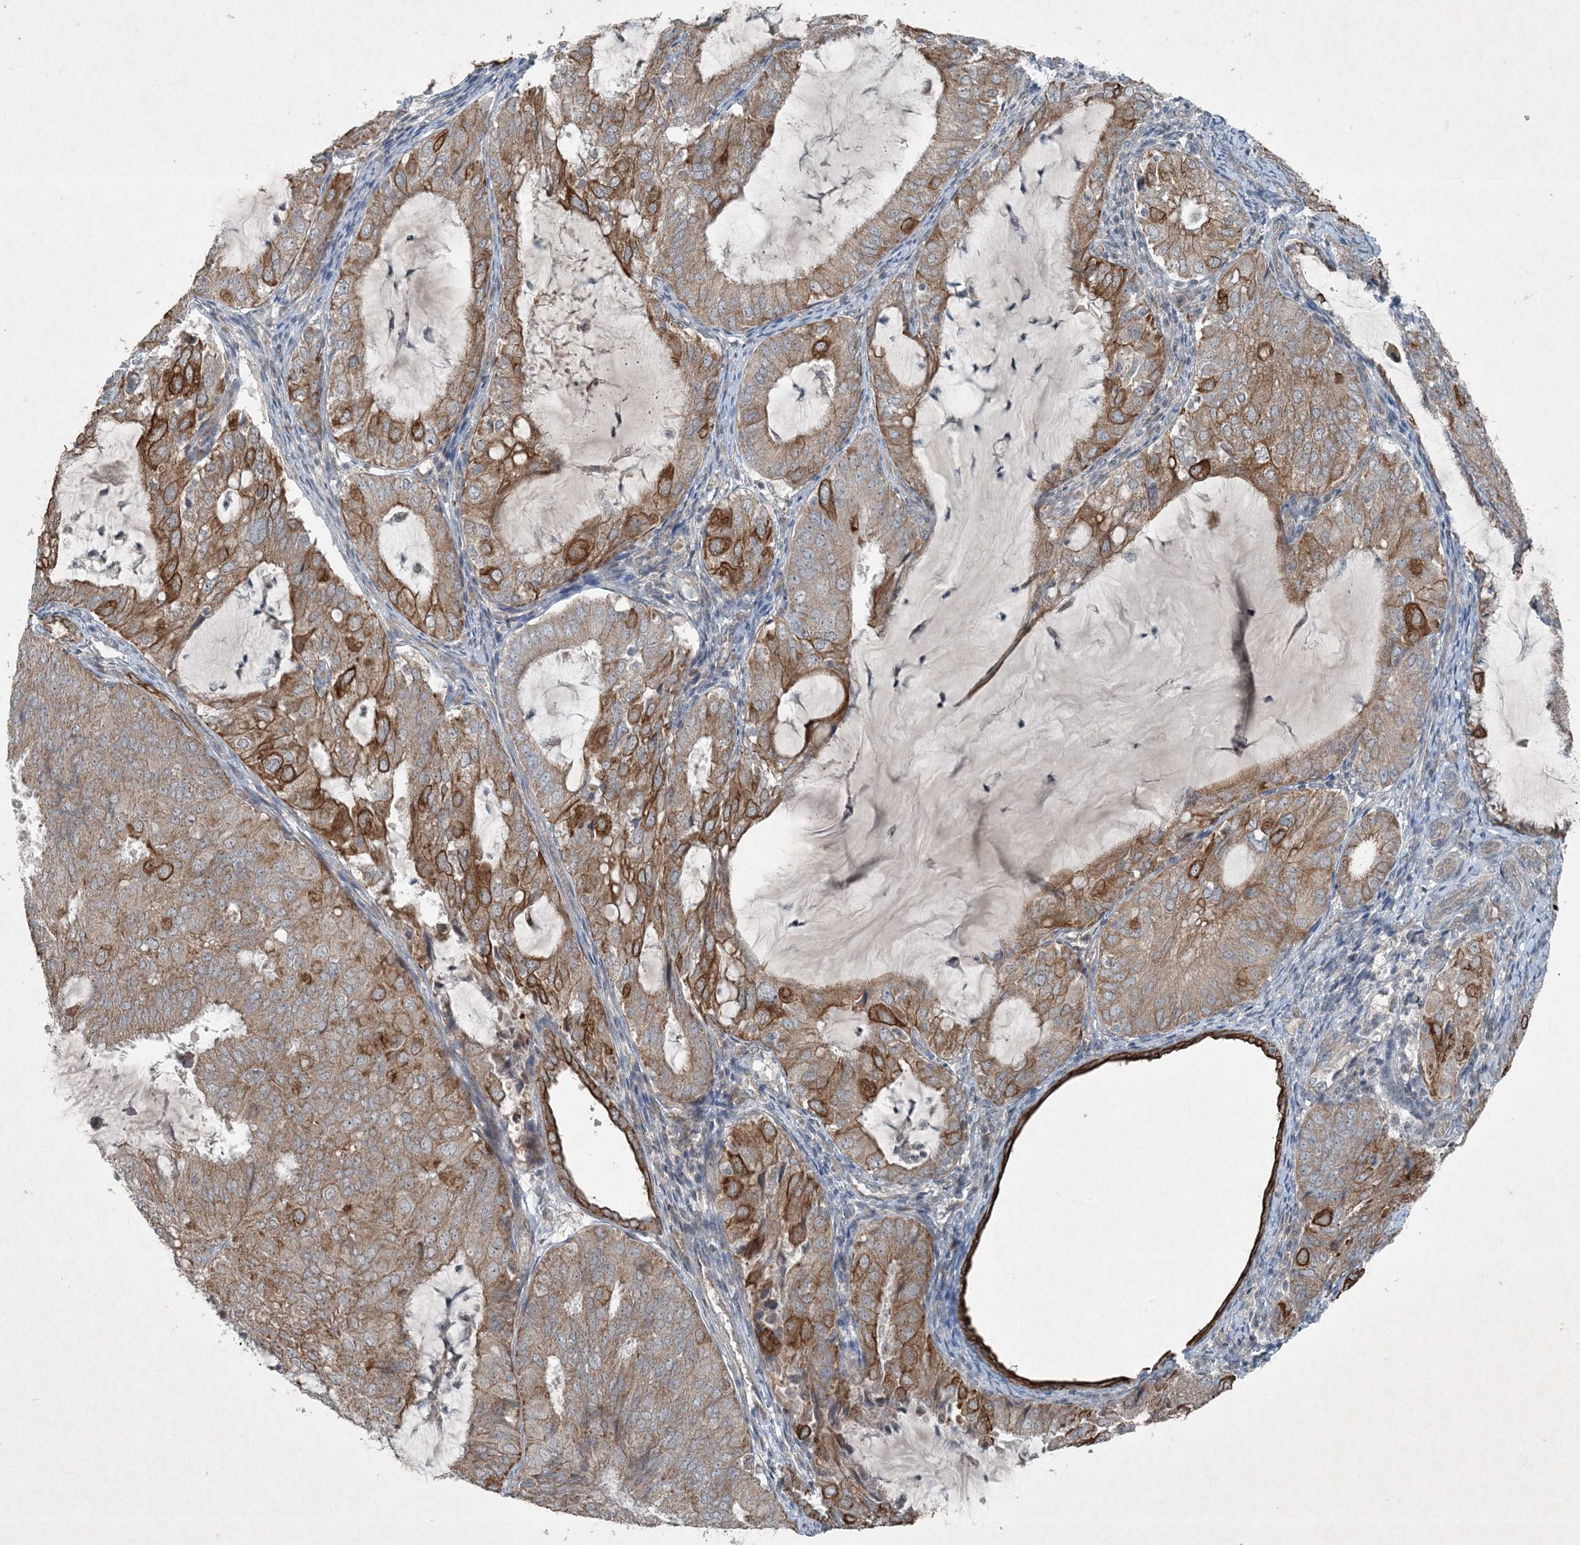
{"staining": {"intensity": "moderate", "quantity": ">75%", "location": "cytoplasmic/membranous"}, "tissue": "endometrial cancer", "cell_type": "Tumor cells", "image_type": "cancer", "snomed": [{"axis": "morphology", "description": "Adenocarcinoma, NOS"}, {"axis": "topography", "description": "Endometrium"}], "caption": "Tumor cells demonstrate medium levels of moderate cytoplasmic/membranous positivity in about >75% of cells in endometrial adenocarcinoma.", "gene": "PC", "patient": {"sex": "female", "age": 81}}